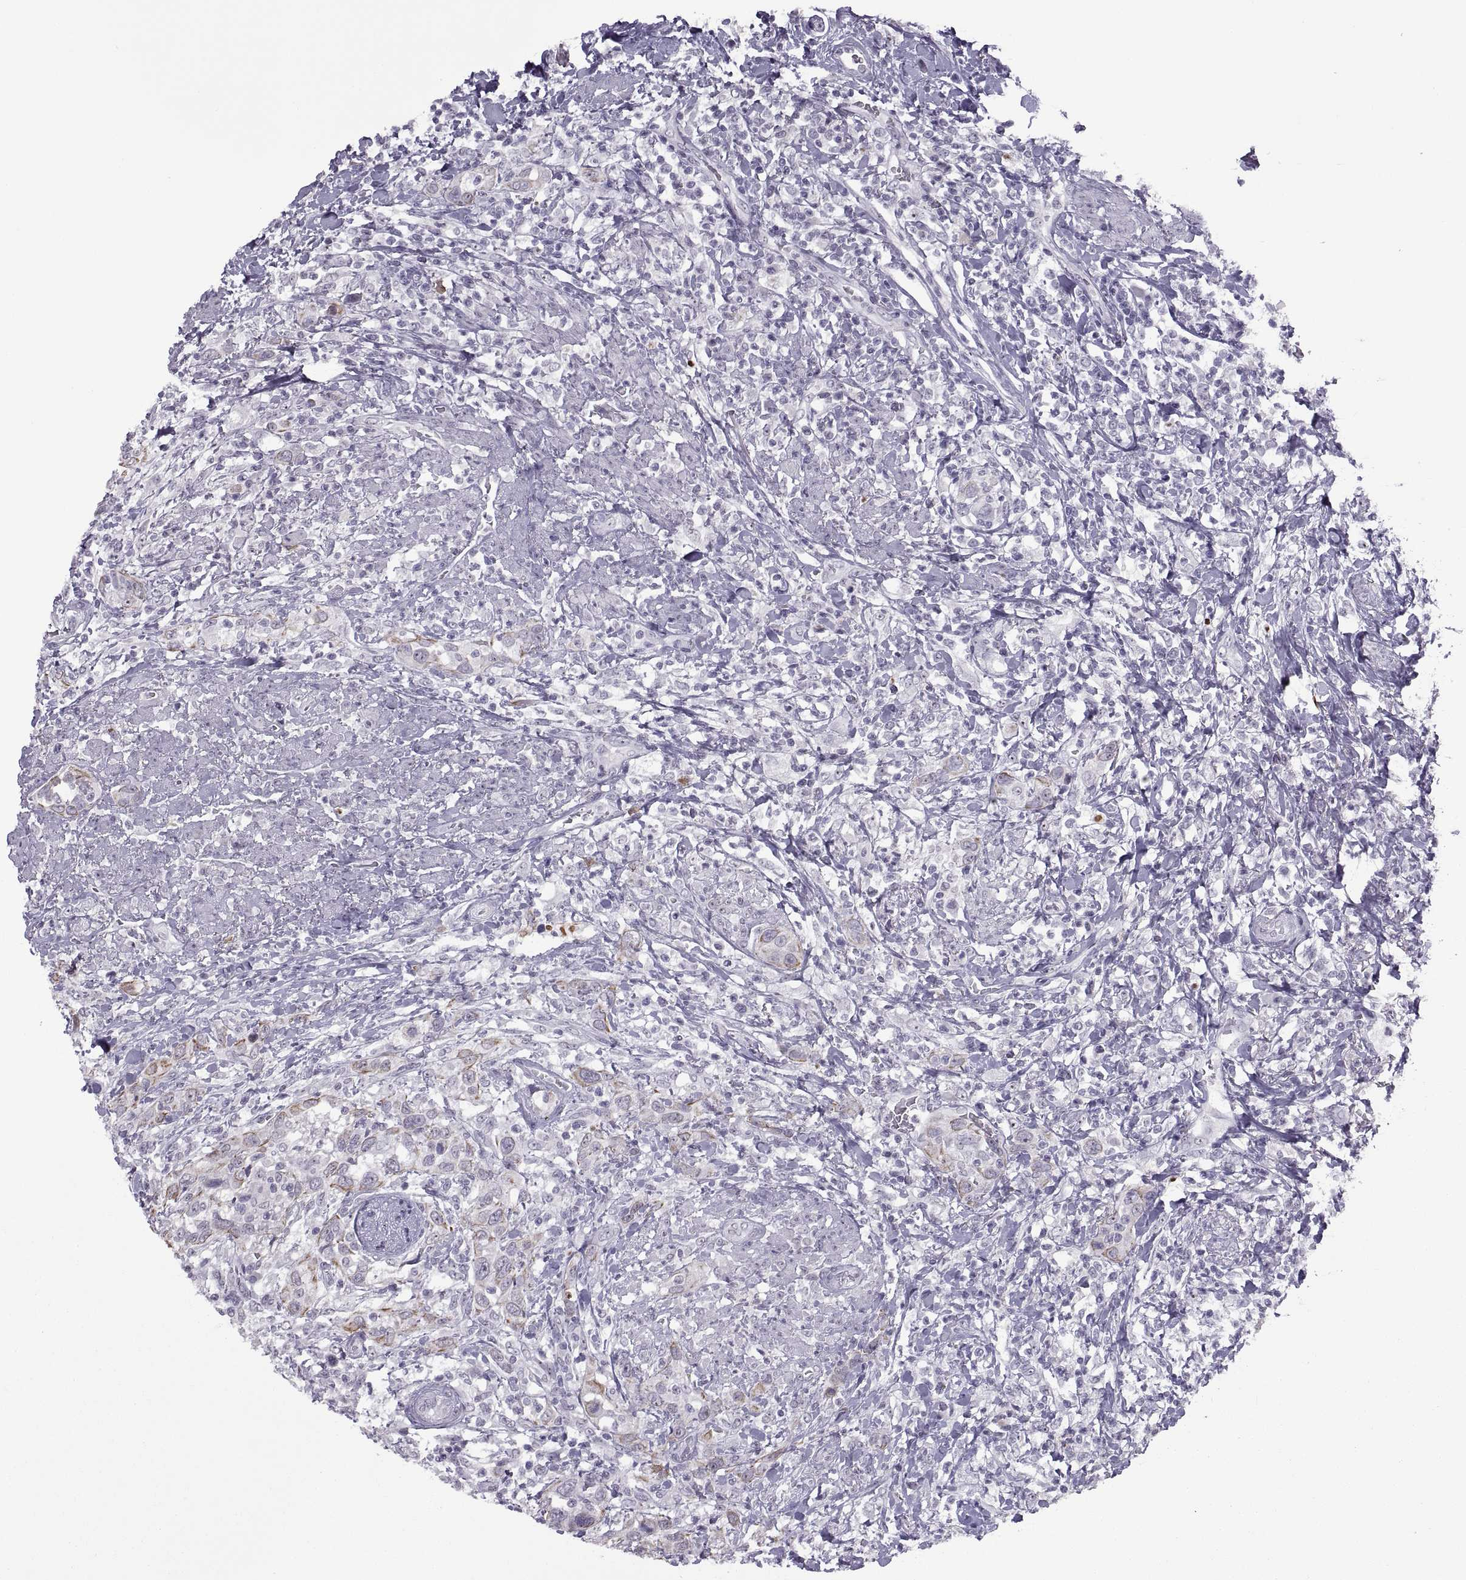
{"staining": {"intensity": "weak", "quantity": "<25%", "location": "cytoplasmic/membranous"}, "tissue": "urothelial cancer", "cell_type": "Tumor cells", "image_type": "cancer", "snomed": [{"axis": "morphology", "description": "Urothelial carcinoma, NOS"}, {"axis": "morphology", "description": "Urothelial carcinoma, High grade"}, {"axis": "topography", "description": "Urinary bladder"}], "caption": "Immunohistochemical staining of human high-grade urothelial carcinoma displays no significant expression in tumor cells.", "gene": "ASIC2", "patient": {"sex": "female", "age": 64}}